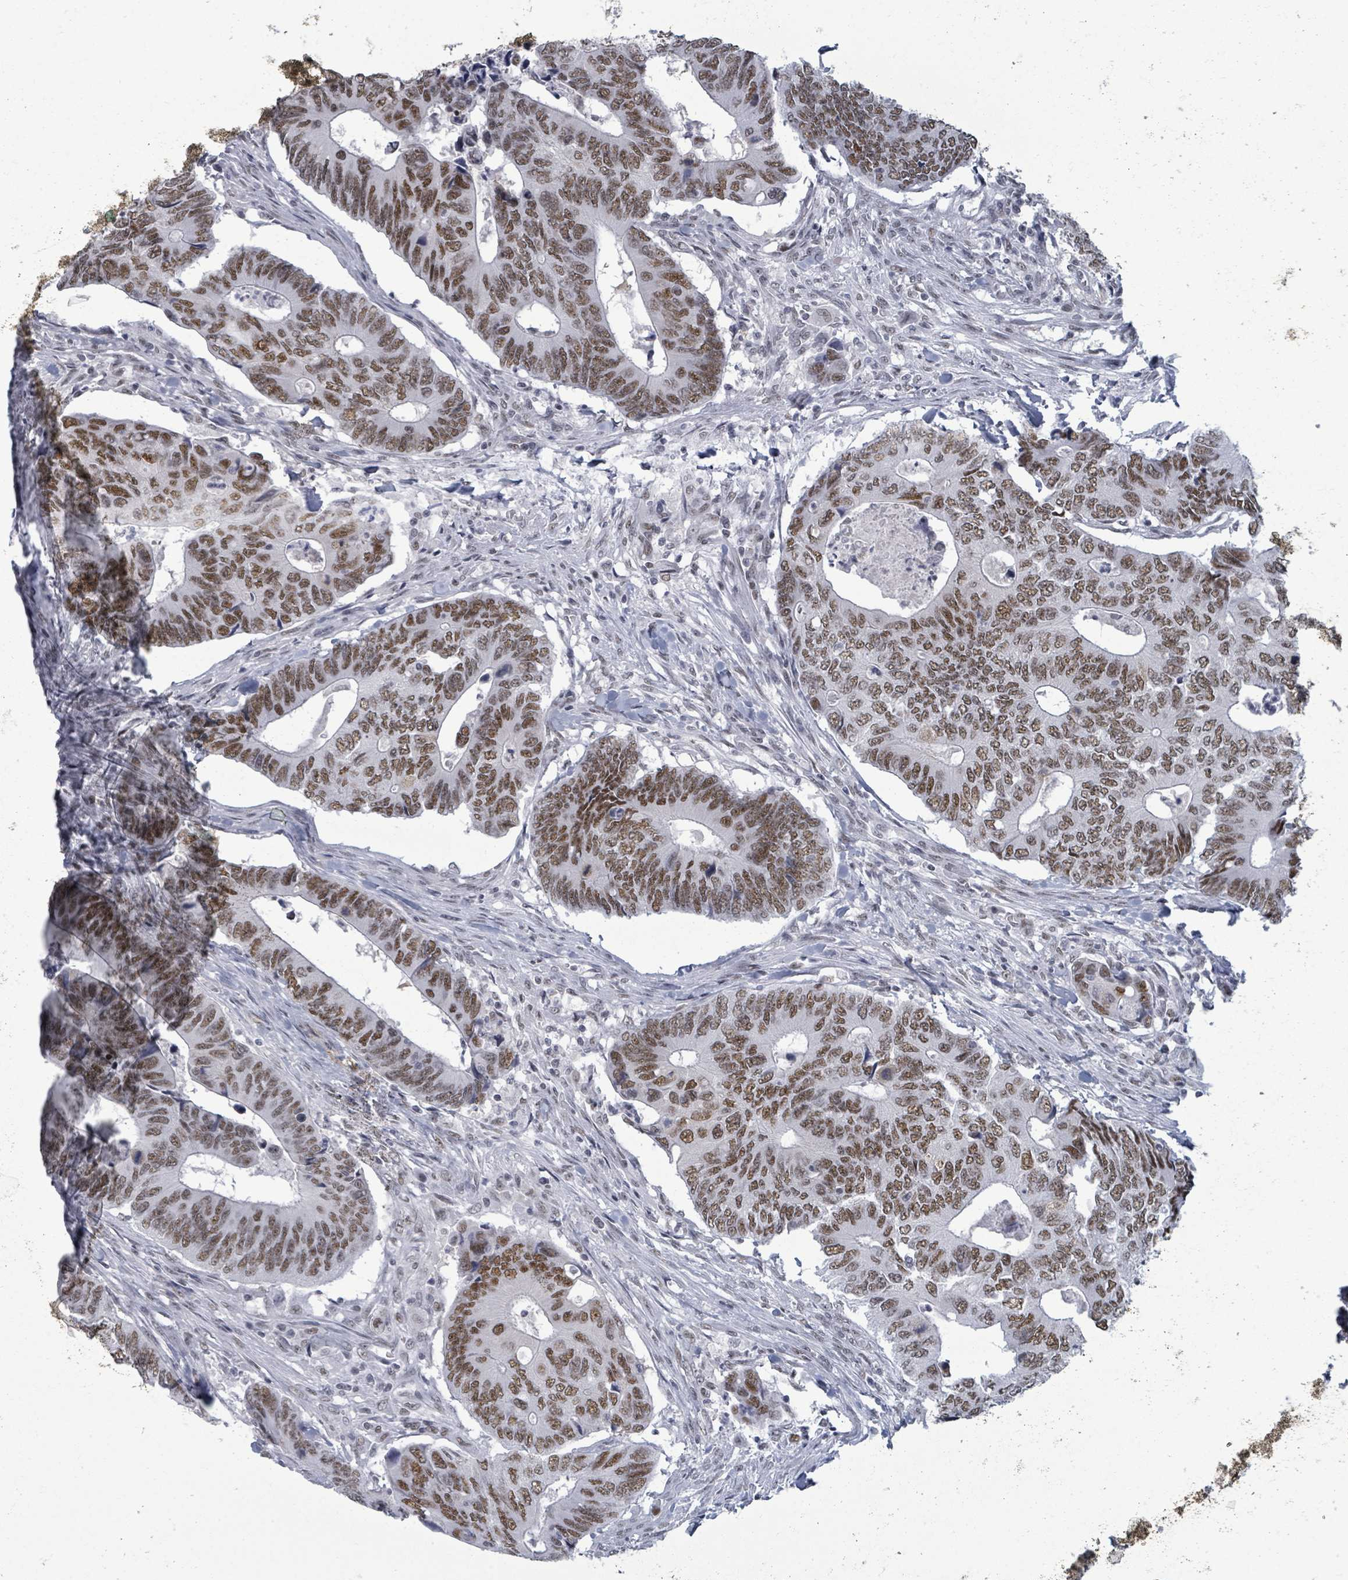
{"staining": {"intensity": "moderate", "quantity": ">75%", "location": "nuclear"}, "tissue": "colorectal cancer", "cell_type": "Tumor cells", "image_type": "cancer", "snomed": [{"axis": "morphology", "description": "Adenocarcinoma, NOS"}, {"axis": "topography", "description": "Colon"}], "caption": "This histopathology image shows IHC staining of human colorectal adenocarcinoma, with medium moderate nuclear staining in approximately >75% of tumor cells.", "gene": "ERCC5", "patient": {"sex": "male", "age": 87}}